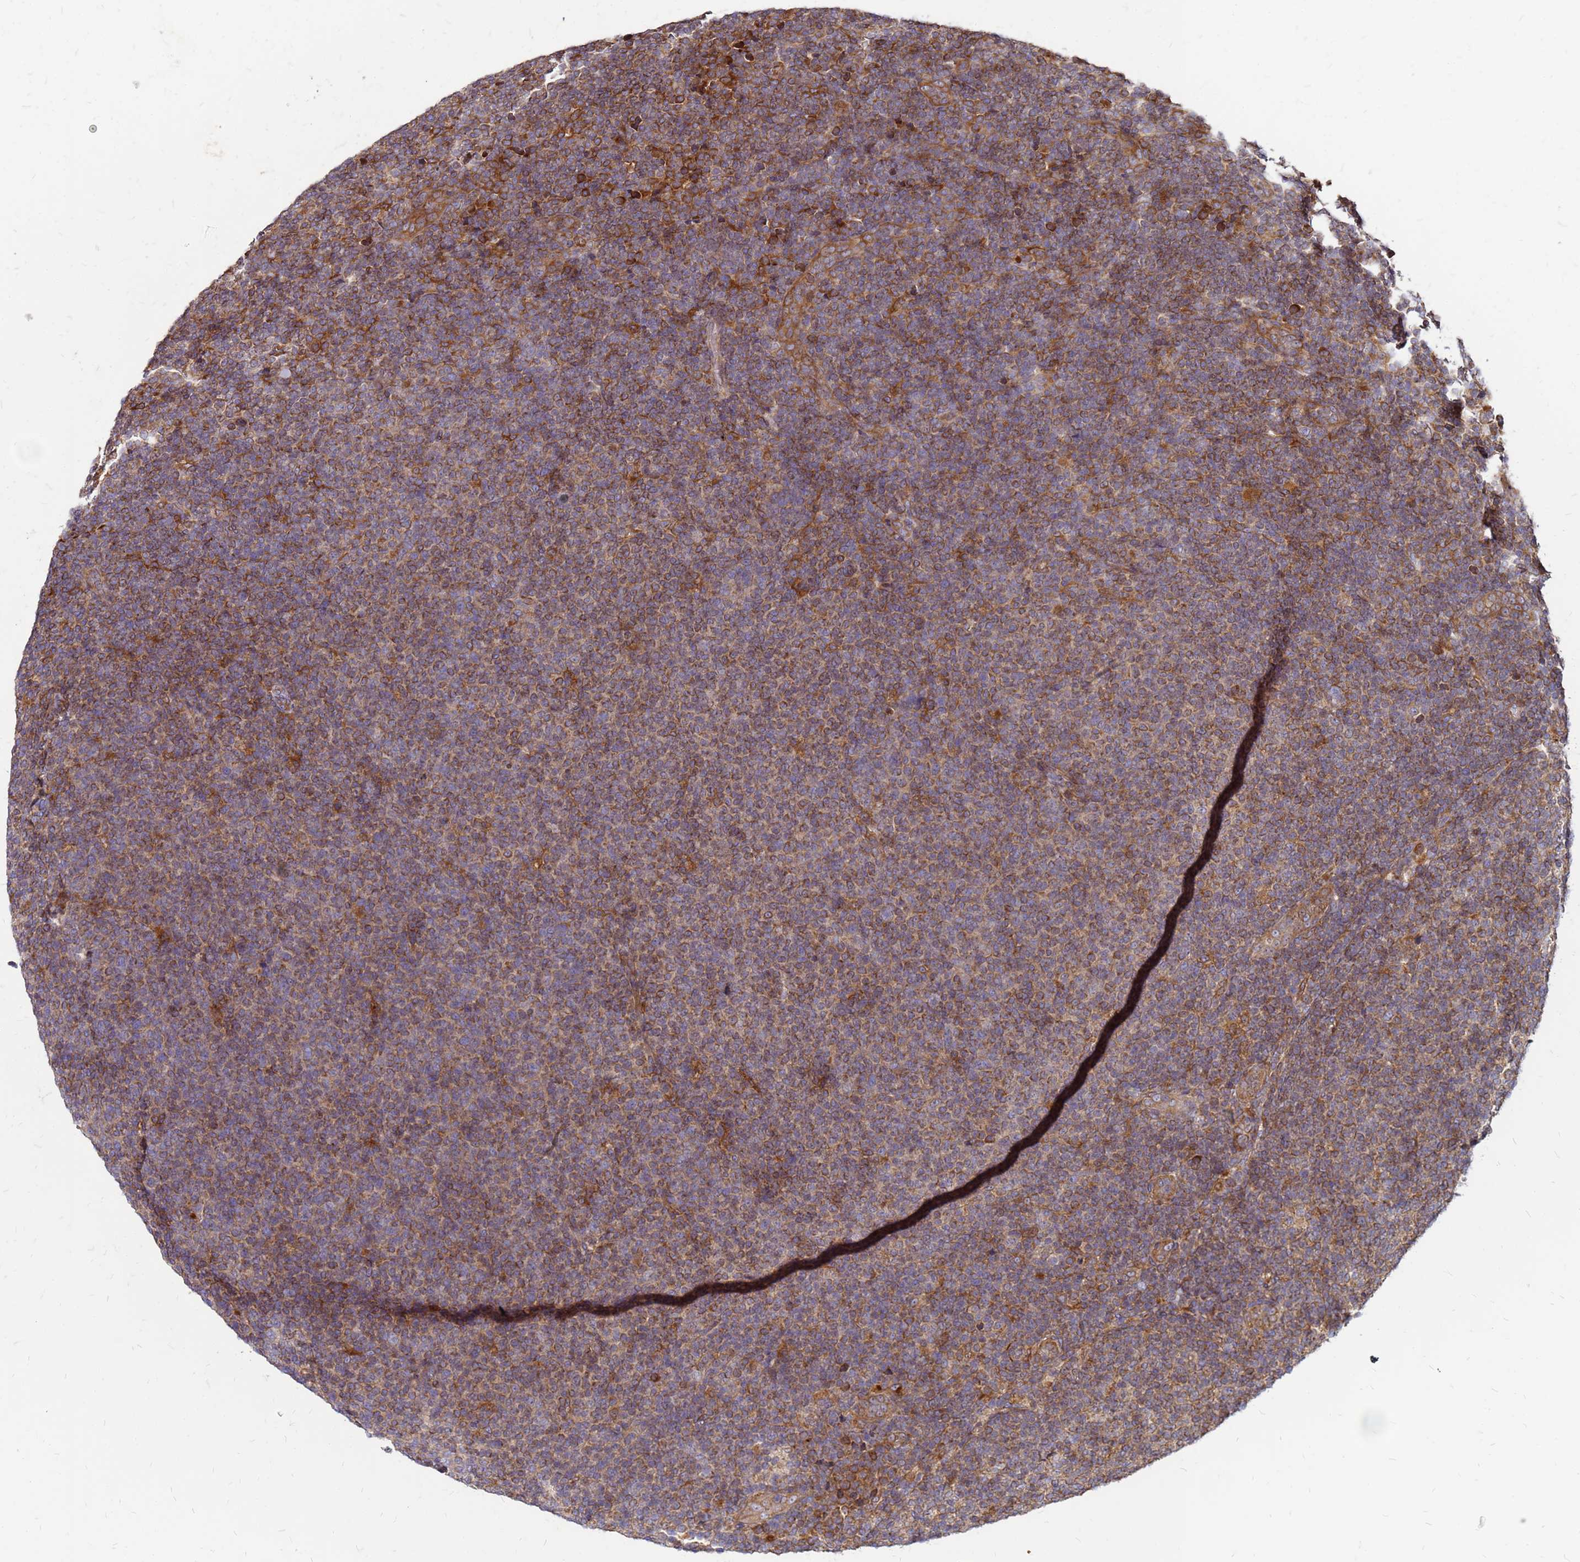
{"staining": {"intensity": "moderate", "quantity": ">75%", "location": "cytoplasmic/membranous"}, "tissue": "lymphoma", "cell_type": "Tumor cells", "image_type": "cancer", "snomed": [{"axis": "morphology", "description": "Malignant lymphoma, non-Hodgkin's type, Low grade"}, {"axis": "topography", "description": "Lymph node"}], "caption": "Protein analysis of malignant lymphoma, non-Hodgkin's type (low-grade) tissue shows moderate cytoplasmic/membranous expression in approximately >75% of tumor cells. (DAB (3,3'-diaminobenzidine) = brown stain, brightfield microscopy at high magnification).", "gene": "CYBC1", "patient": {"sex": "male", "age": 66}}